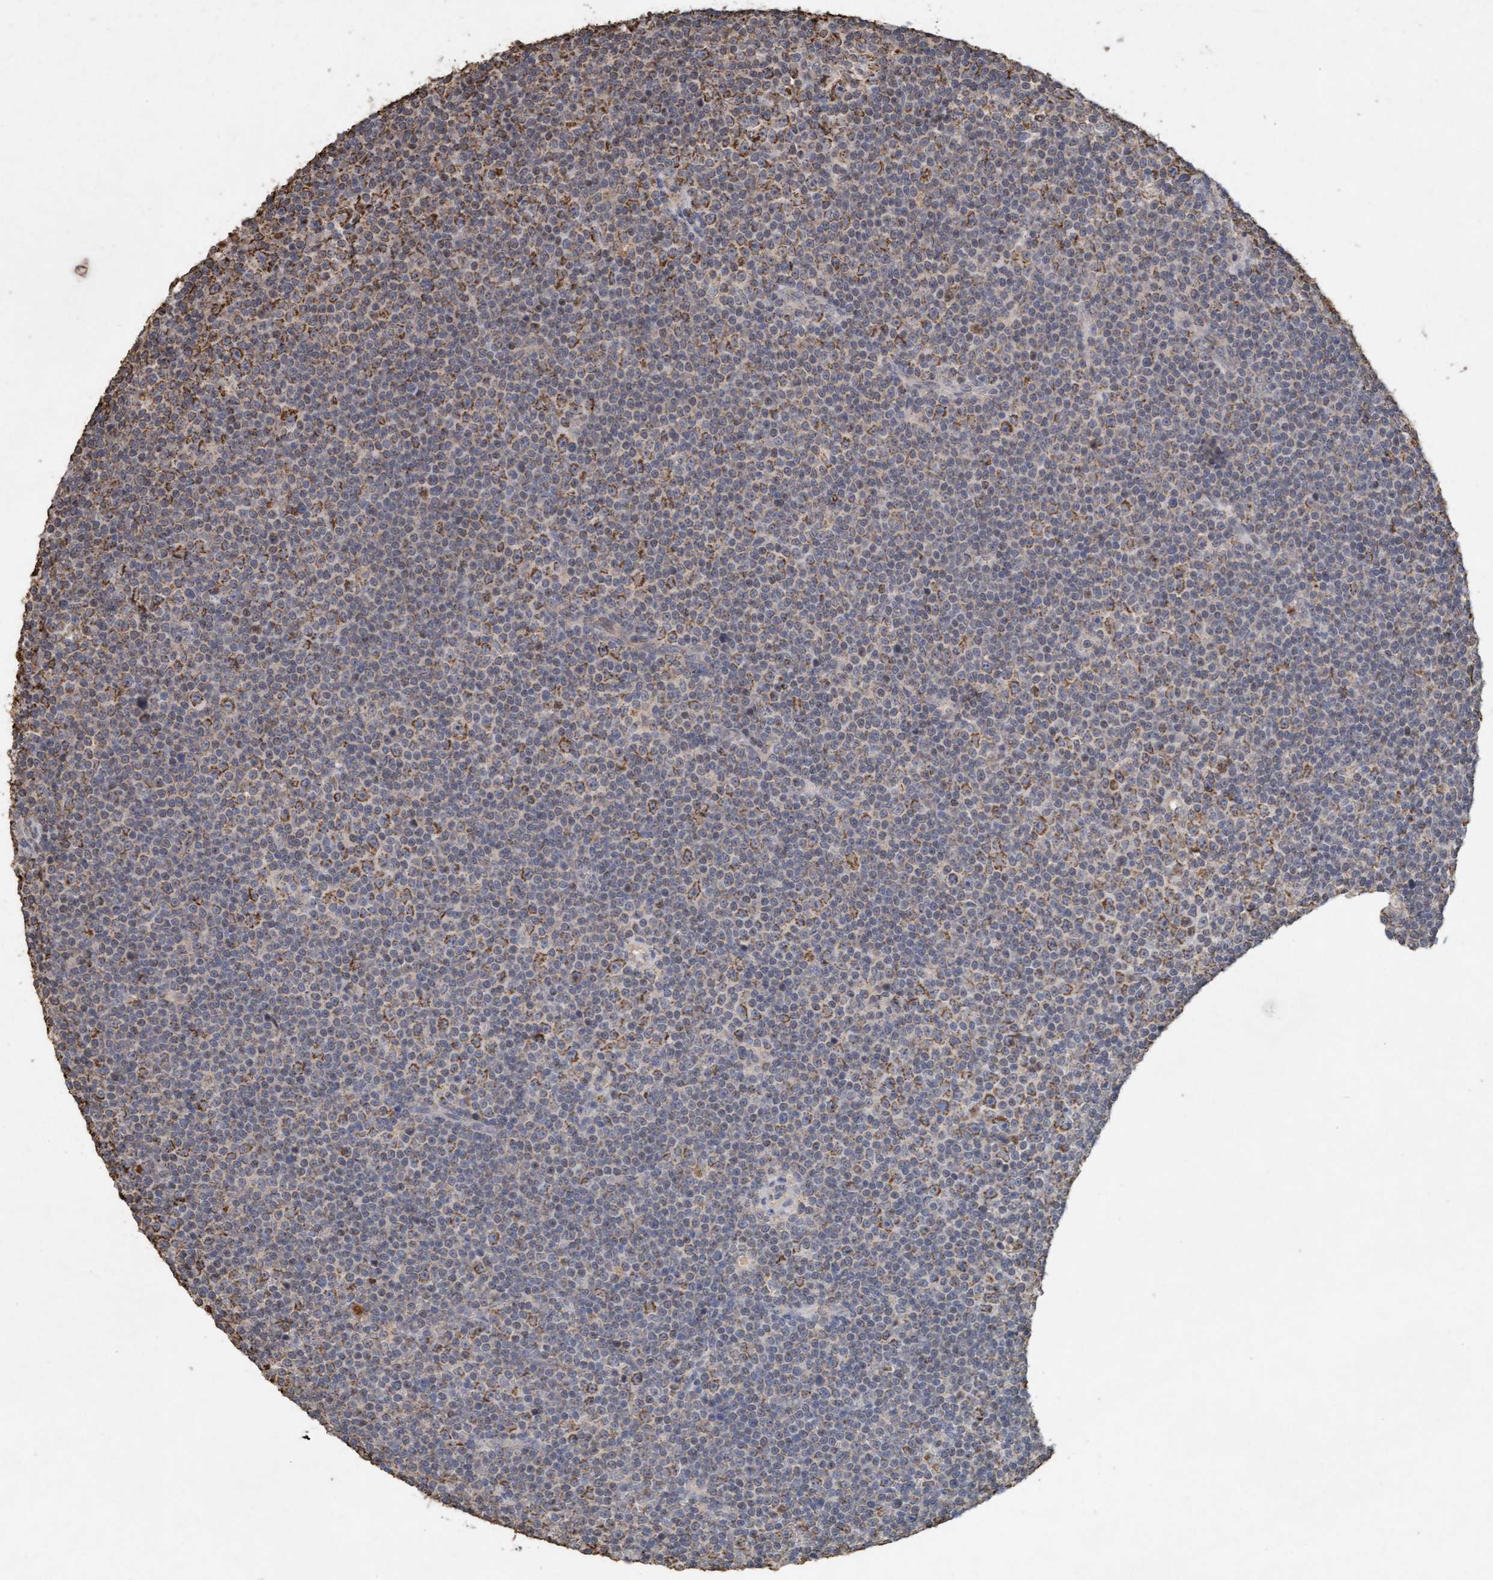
{"staining": {"intensity": "moderate", "quantity": "25%-75%", "location": "cytoplasmic/membranous"}, "tissue": "lymphoma", "cell_type": "Tumor cells", "image_type": "cancer", "snomed": [{"axis": "morphology", "description": "Malignant lymphoma, non-Hodgkin's type, Low grade"}, {"axis": "topography", "description": "Lymph node"}], "caption": "Protein staining of lymphoma tissue exhibits moderate cytoplasmic/membranous expression in about 25%-75% of tumor cells. The protein is shown in brown color, while the nuclei are stained blue.", "gene": "VSIG8", "patient": {"sex": "female", "age": 67}}